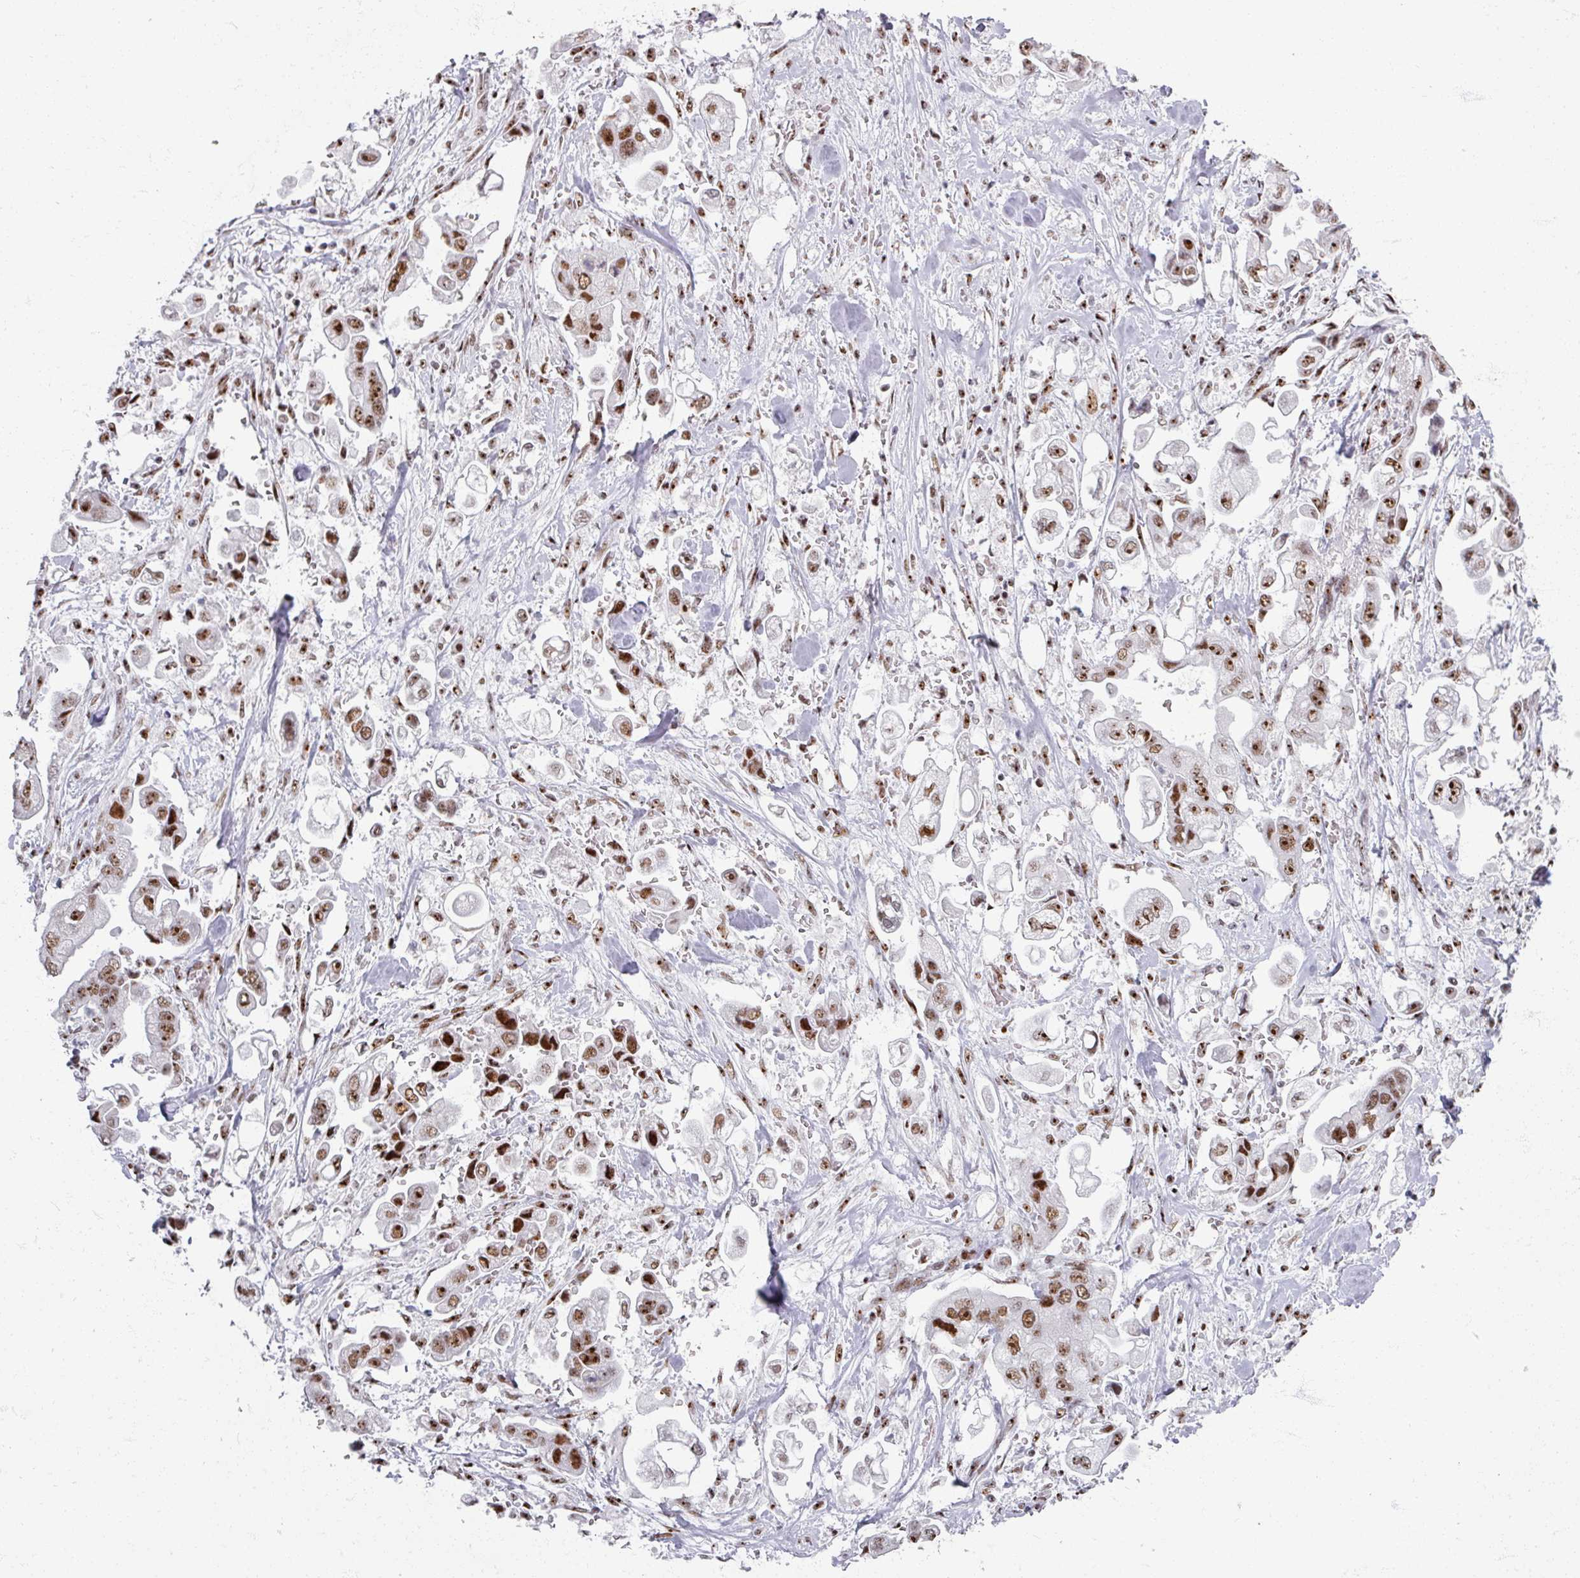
{"staining": {"intensity": "moderate", "quantity": ">75%", "location": "nuclear"}, "tissue": "stomach cancer", "cell_type": "Tumor cells", "image_type": "cancer", "snomed": [{"axis": "morphology", "description": "Adenocarcinoma, NOS"}, {"axis": "topography", "description": "Stomach"}], "caption": "Tumor cells show medium levels of moderate nuclear positivity in about >75% of cells in adenocarcinoma (stomach).", "gene": "ADAR", "patient": {"sex": "male", "age": 62}}